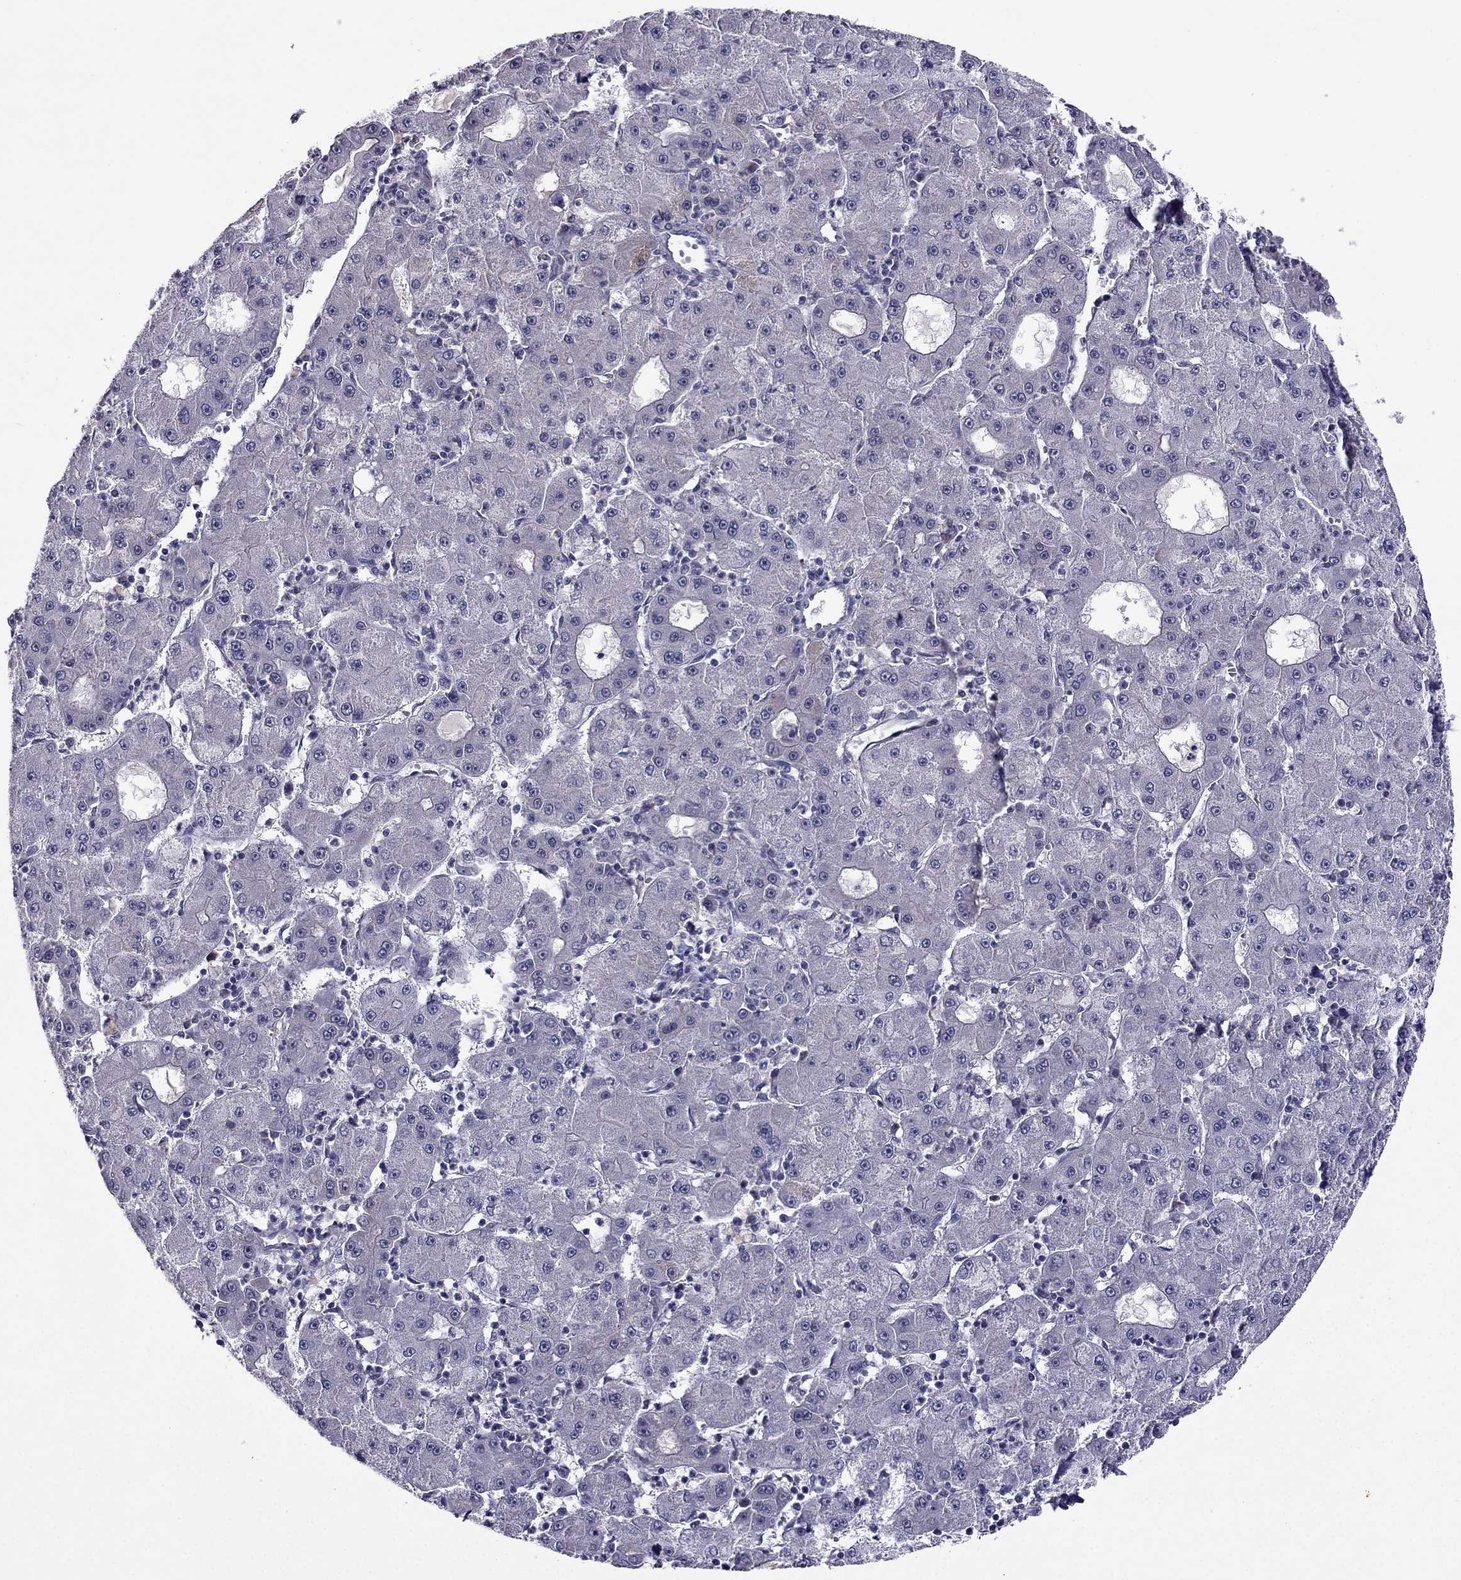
{"staining": {"intensity": "negative", "quantity": "none", "location": "none"}, "tissue": "liver cancer", "cell_type": "Tumor cells", "image_type": "cancer", "snomed": [{"axis": "morphology", "description": "Carcinoma, Hepatocellular, NOS"}, {"axis": "topography", "description": "Liver"}], "caption": "This is an immunohistochemistry (IHC) image of liver cancer. There is no expression in tumor cells.", "gene": "CDK5", "patient": {"sex": "male", "age": 73}}